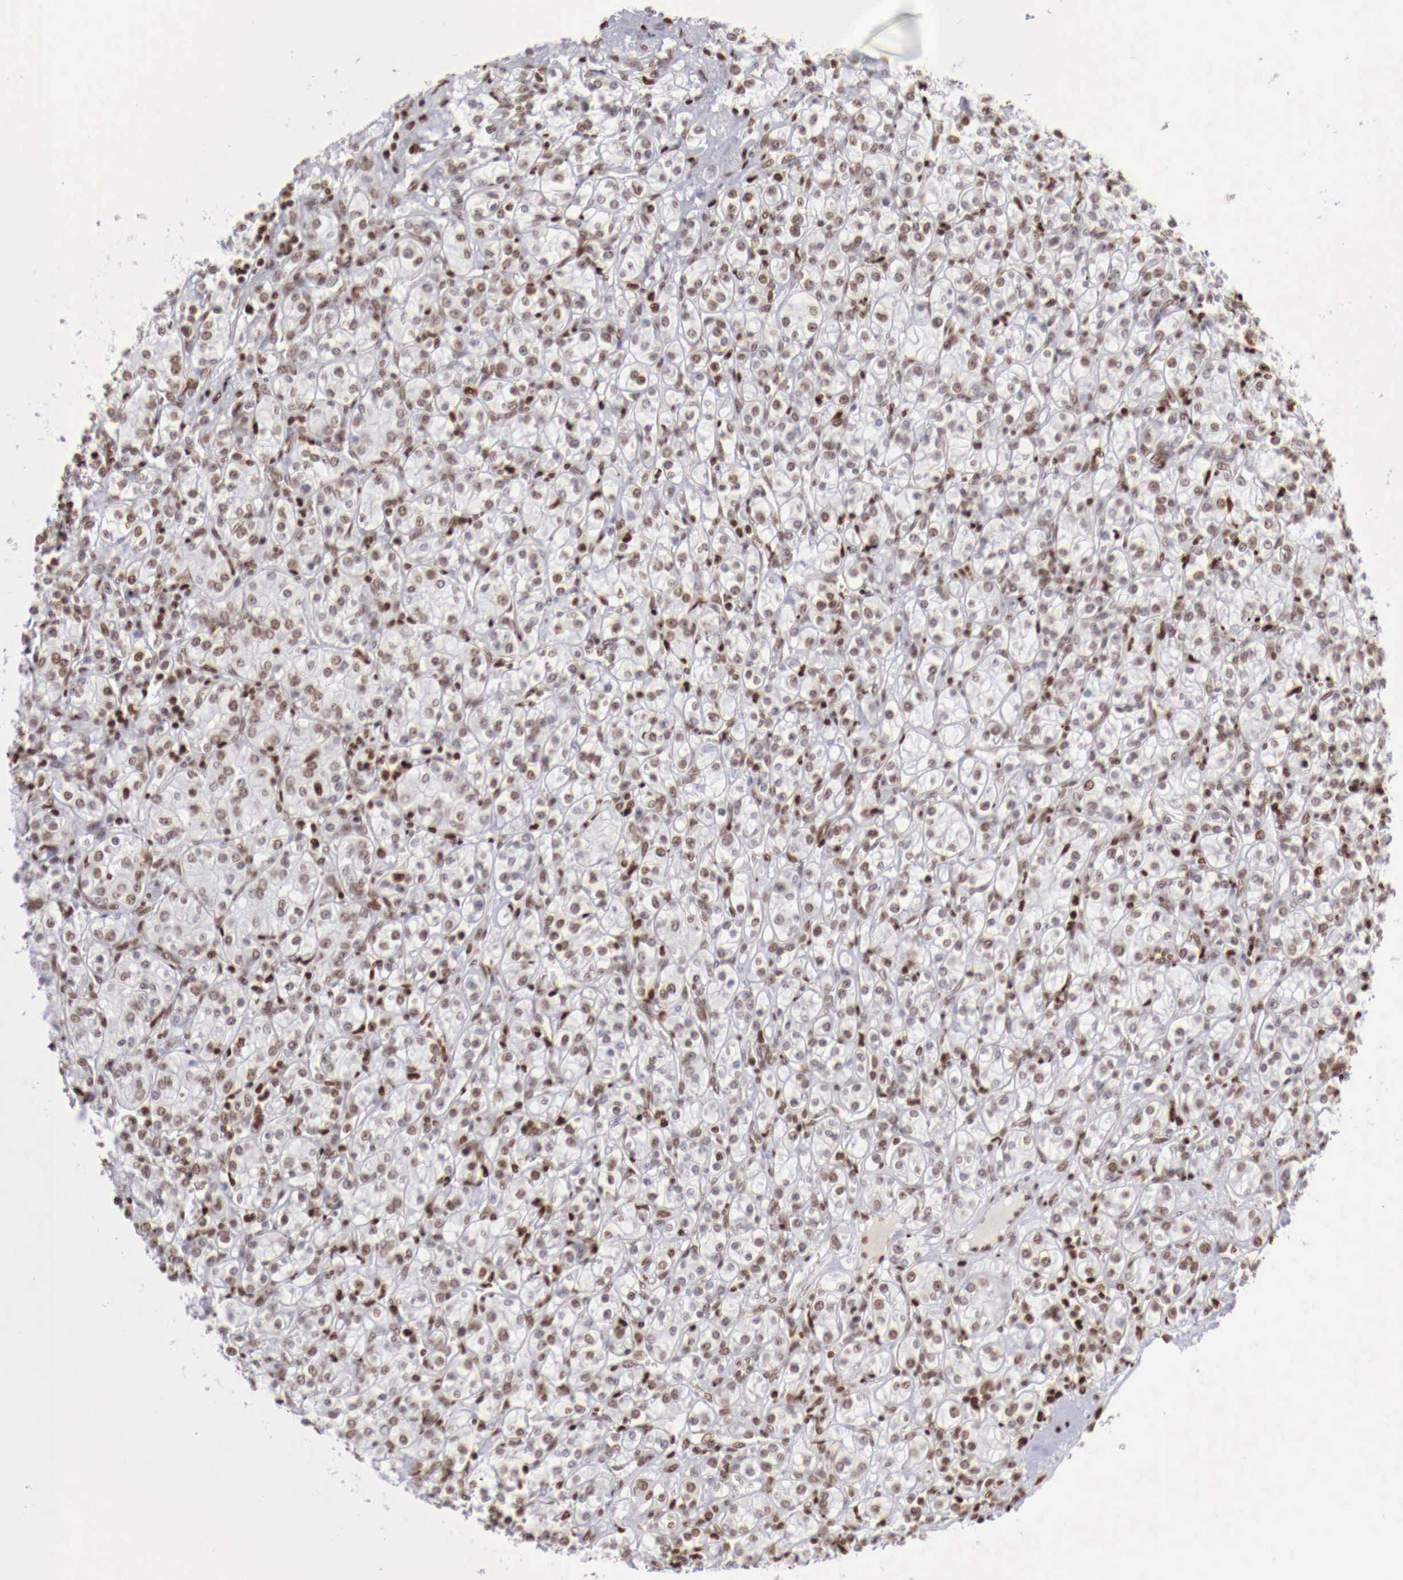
{"staining": {"intensity": "weak", "quantity": ">75%", "location": "nuclear"}, "tissue": "renal cancer", "cell_type": "Tumor cells", "image_type": "cancer", "snomed": [{"axis": "morphology", "description": "Adenocarcinoma, NOS"}, {"axis": "topography", "description": "Kidney"}], "caption": "A histopathology image of renal cancer (adenocarcinoma) stained for a protein reveals weak nuclear brown staining in tumor cells.", "gene": "MAX", "patient": {"sex": "male", "age": 77}}